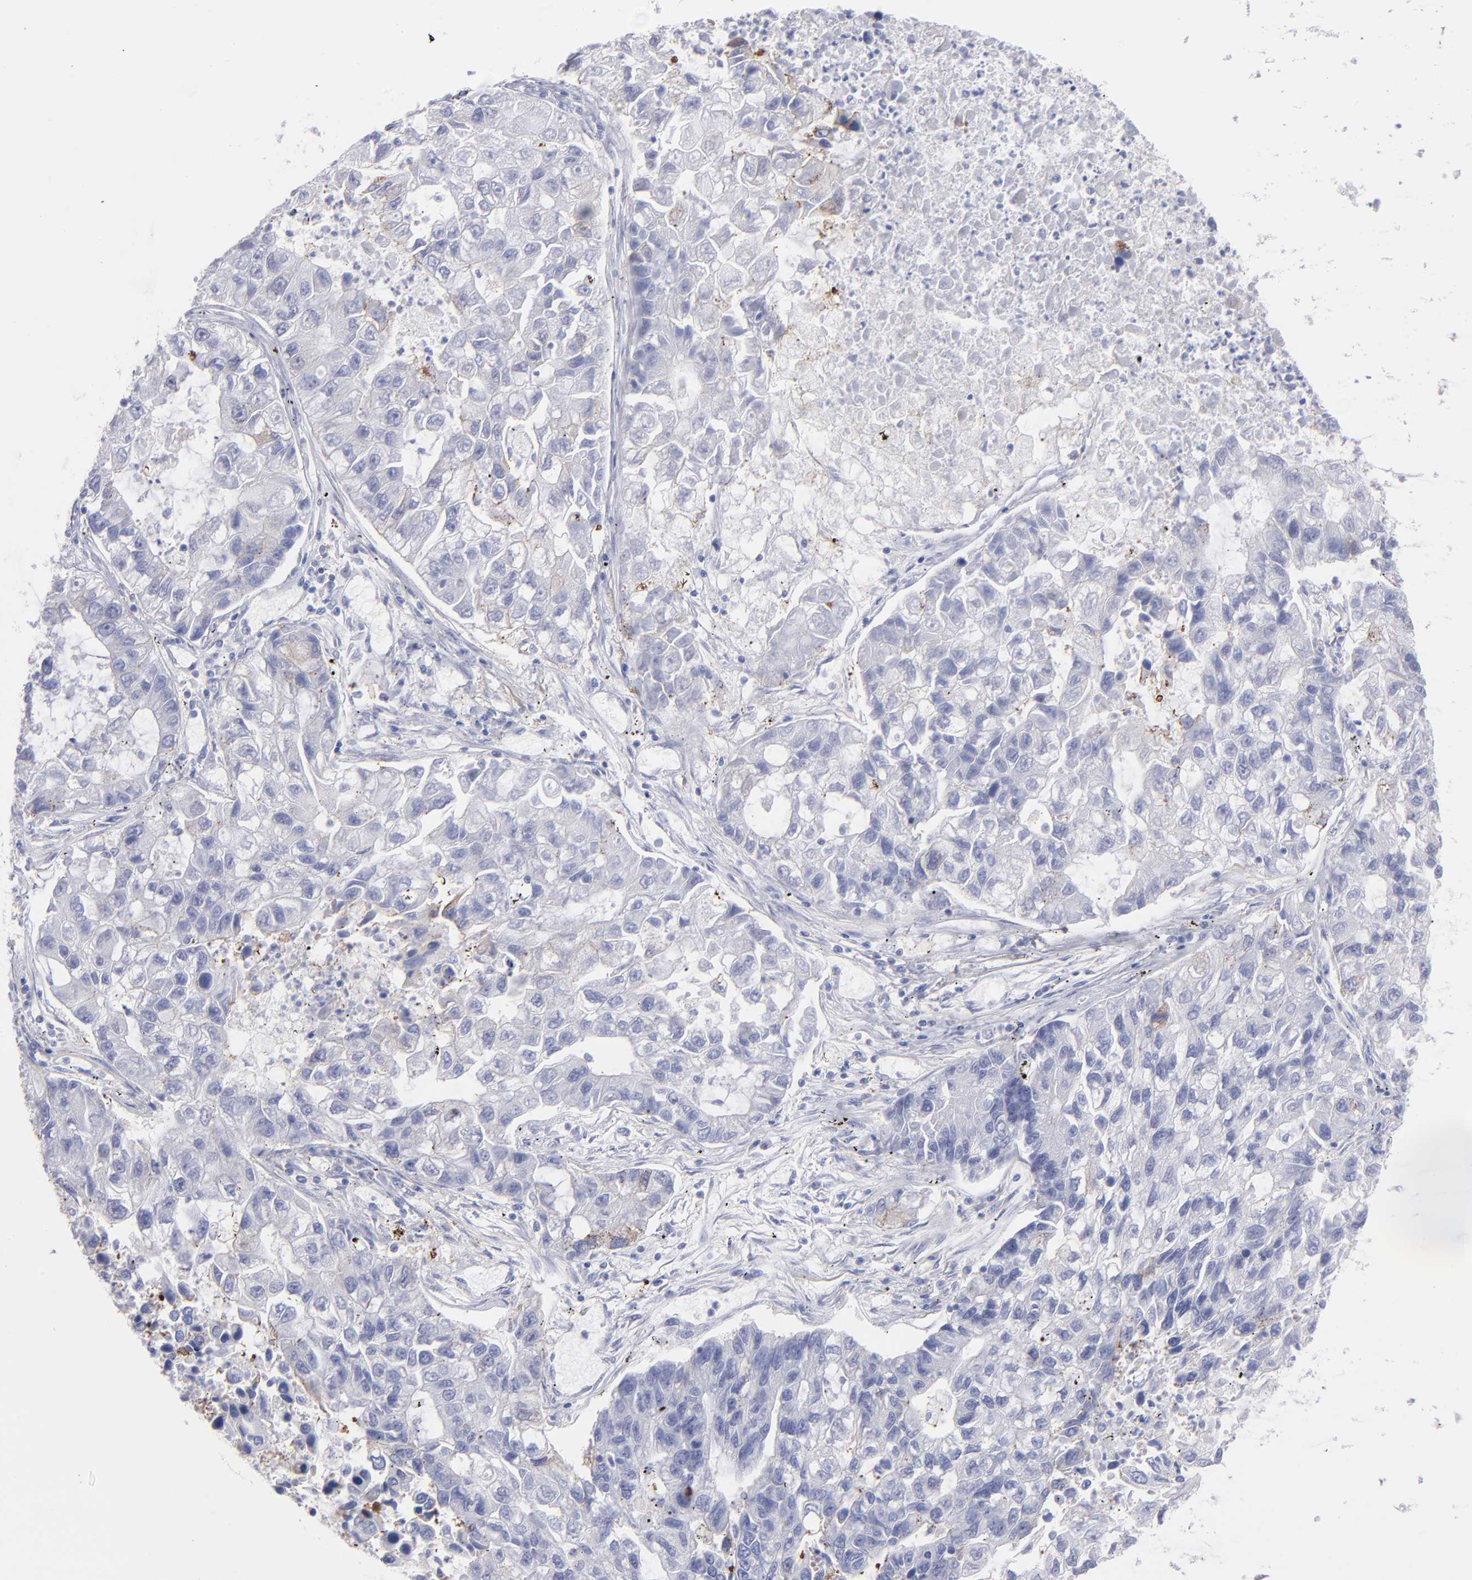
{"staining": {"intensity": "negative", "quantity": "none", "location": "none"}, "tissue": "lung cancer", "cell_type": "Tumor cells", "image_type": "cancer", "snomed": [{"axis": "morphology", "description": "Adenocarcinoma, NOS"}, {"axis": "topography", "description": "Lung"}], "caption": "DAB immunohistochemical staining of adenocarcinoma (lung) shows no significant positivity in tumor cells.", "gene": "AHNAK2", "patient": {"sex": "female", "age": 51}}